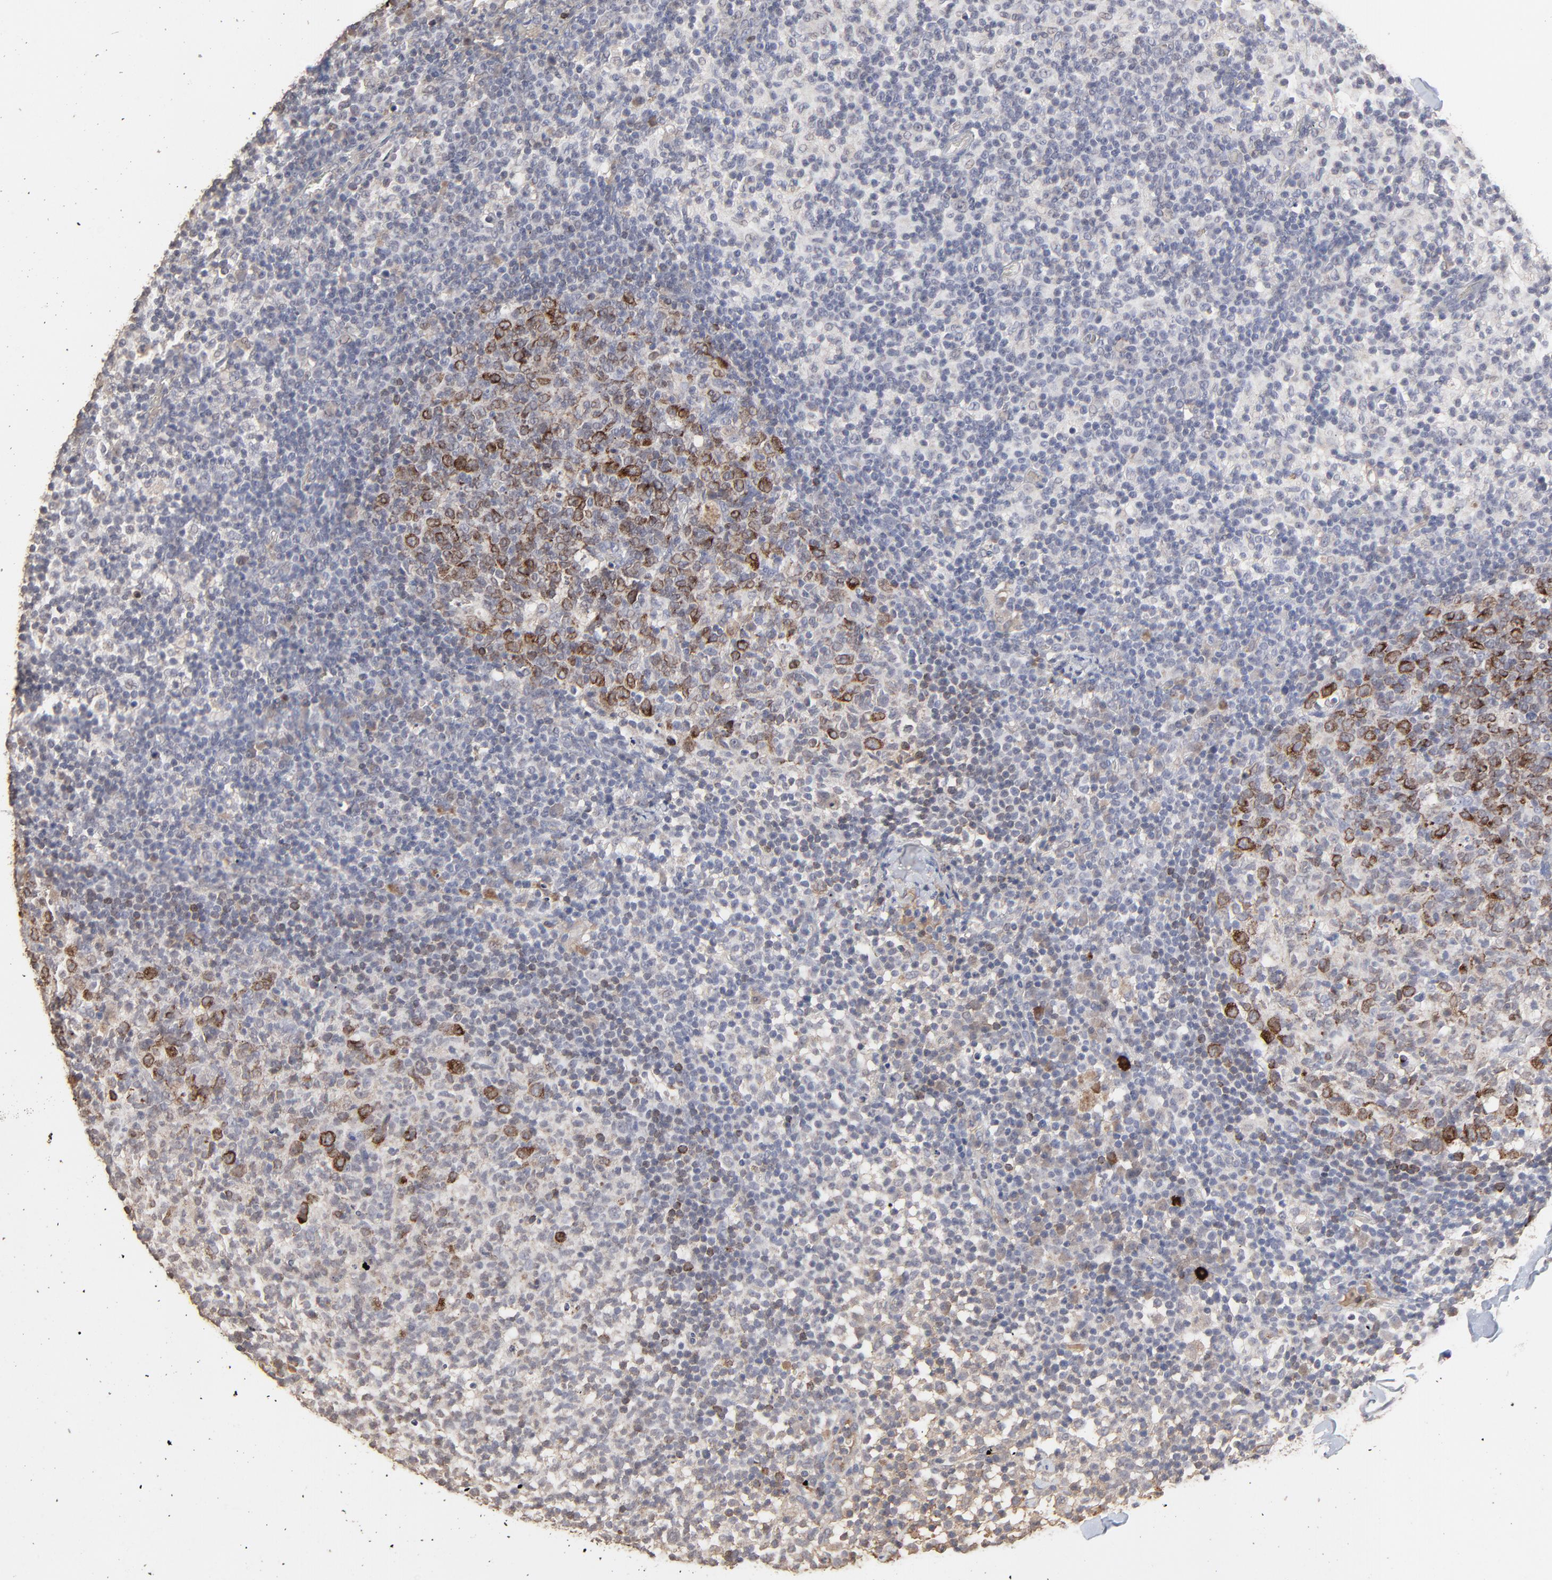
{"staining": {"intensity": "strong", "quantity": "25%-75%", "location": "cytoplasmic/membranous"}, "tissue": "lymph node", "cell_type": "Germinal center cells", "image_type": "normal", "snomed": [{"axis": "morphology", "description": "Normal tissue, NOS"}, {"axis": "morphology", "description": "Inflammation, NOS"}, {"axis": "topography", "description": "Lymph node"}], "caption": "Protein analysis of unremarkable lymph node exhibits strong cytoplasmic/membranous expression in about 25%-75% of germinal center cells.", "gene": "VPREB3", "patient": {"sex": "male", "age": 55}}